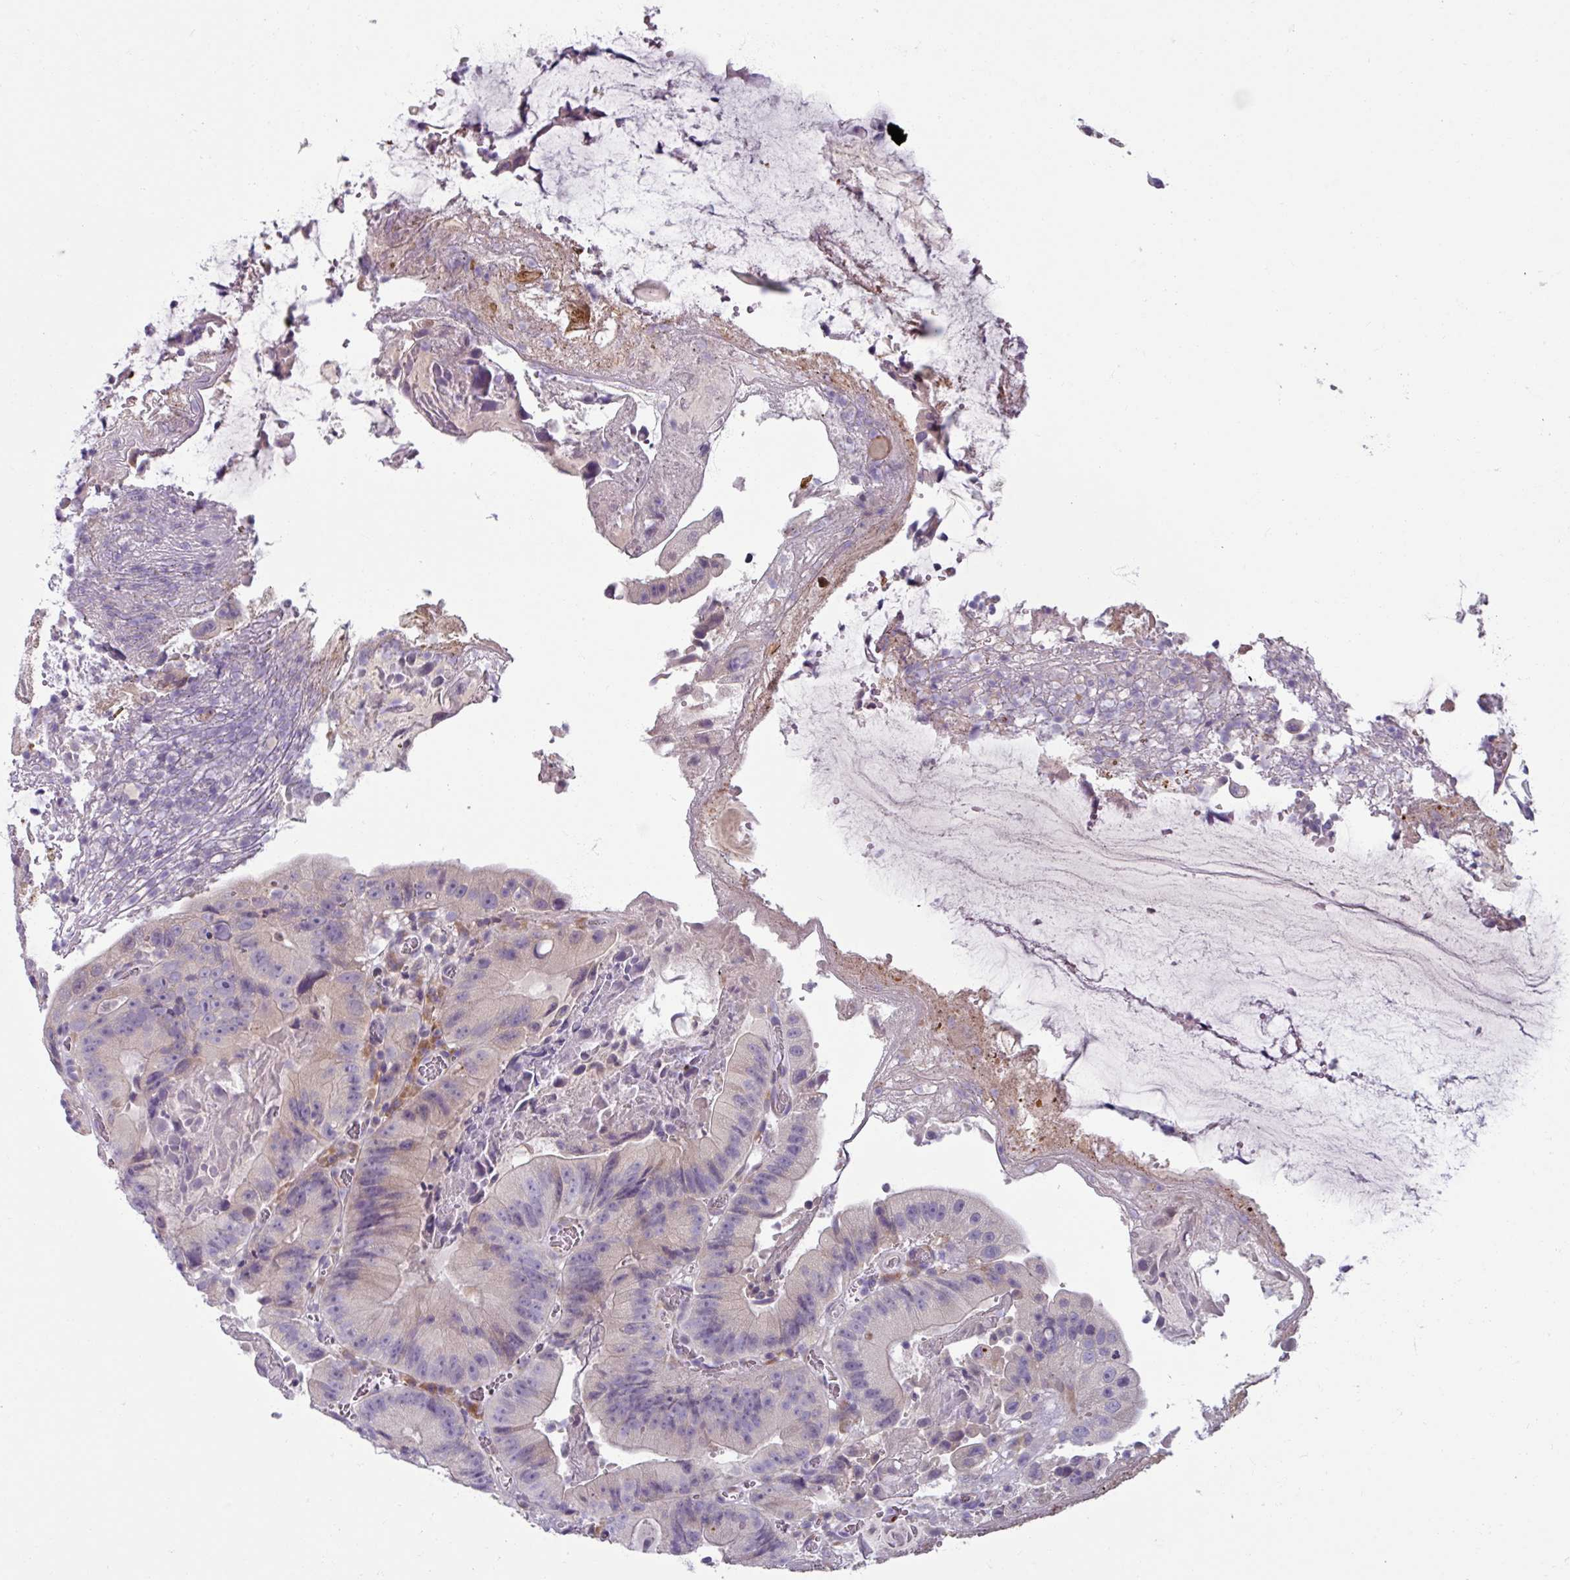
{"staining": {"intensity": "weak", "quantity": "<25%", "location": "cytoplasmic/membranous"}, "tissue": "colorectal cancer", "cell_type": "Tumor cells", "image_type": "cancer", "snomed": [{"axis": "morphology", "description": "Adenocarcinoma, NOS"}, {"axis": "topography", "description": "Colon"}], "caption": "Immunohistochemistry (IHC) image of colorectal adenocarcinoma stained for a protein (brown), which shows no expression in tumor cells.", "gene": "SMIM11", "patient": {"sex": "female", "age": 86}}